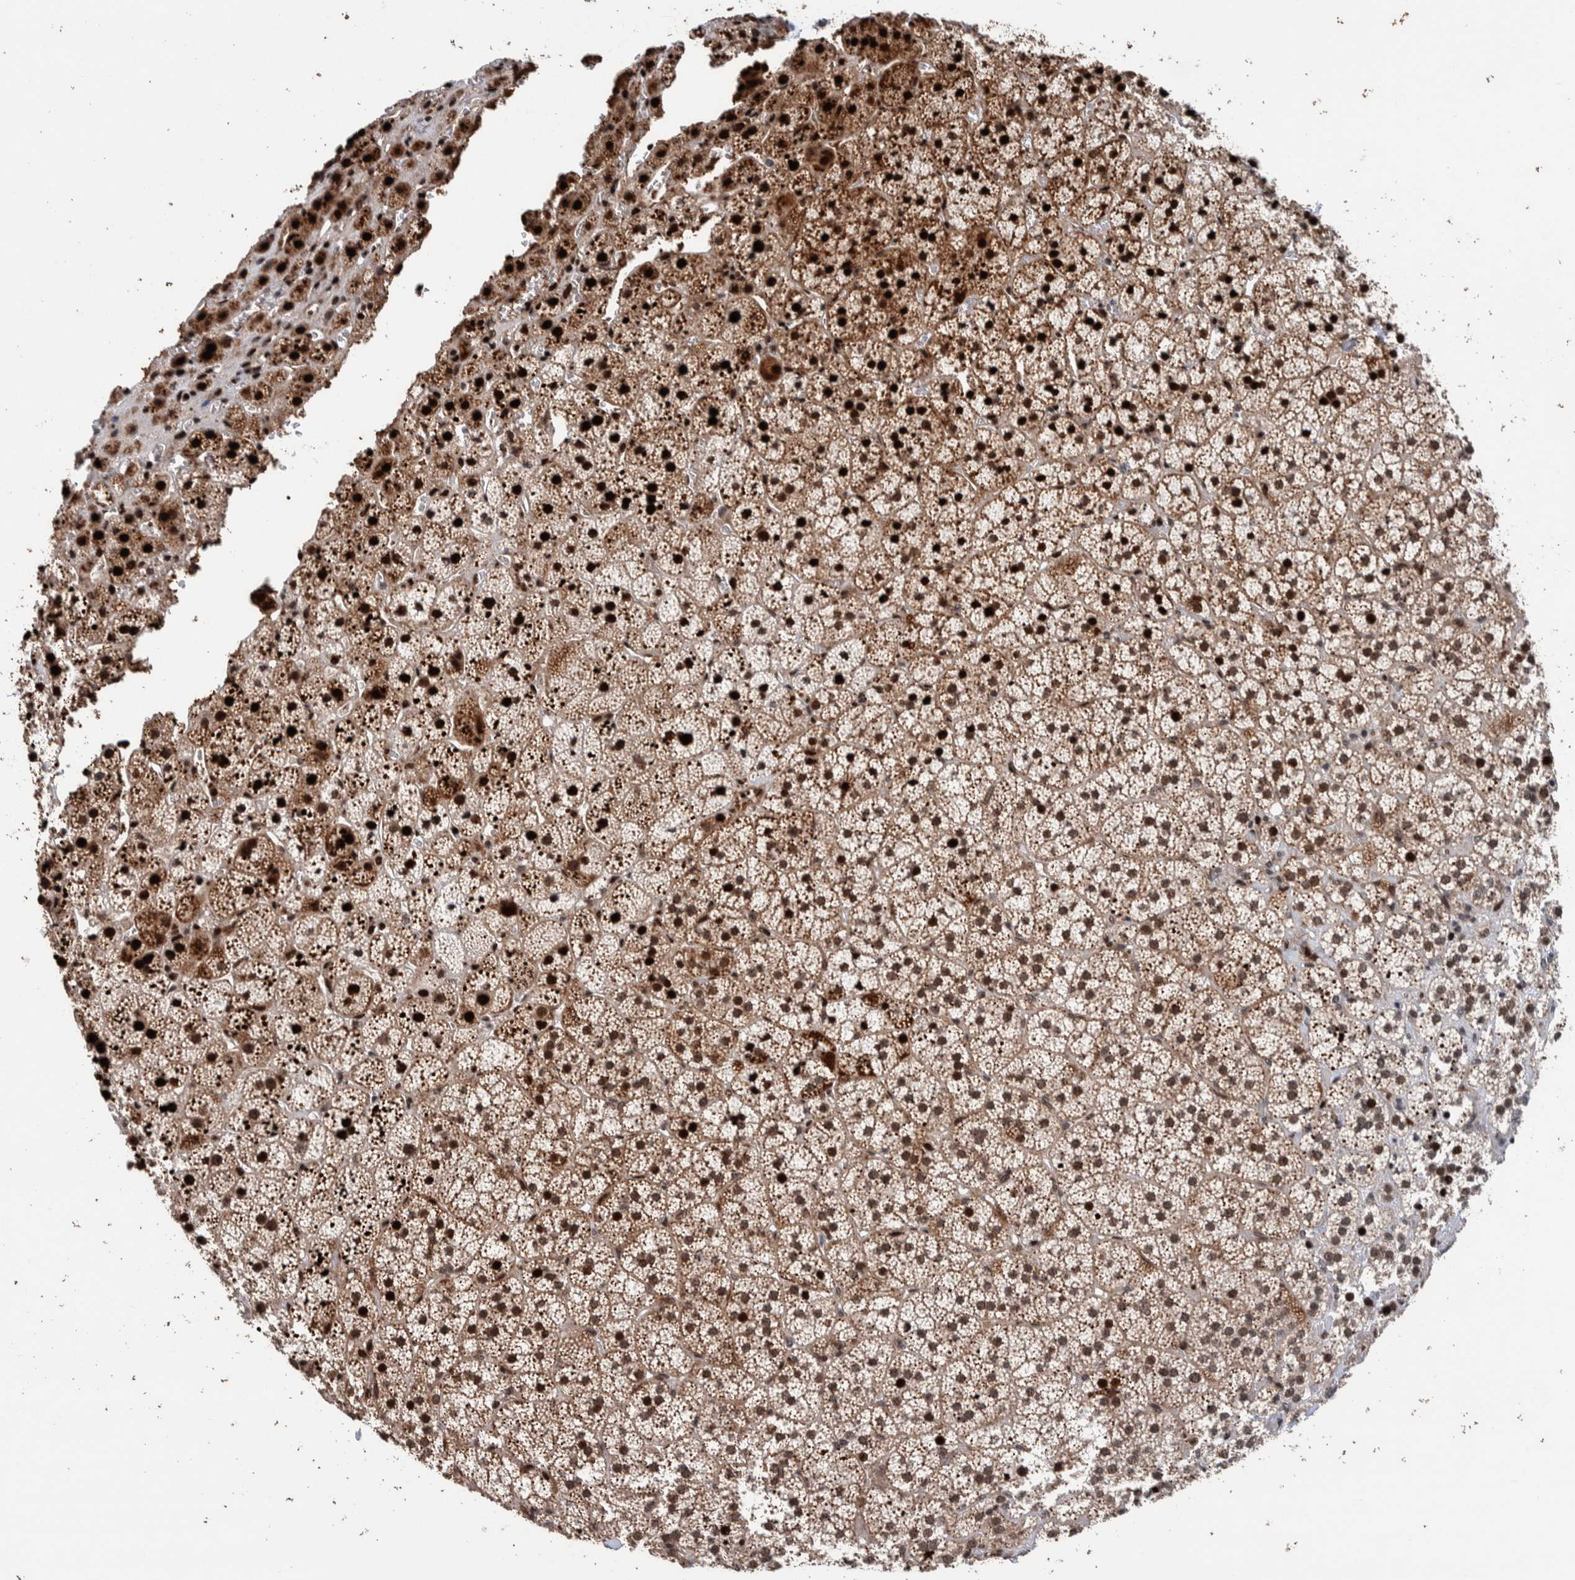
{"staining": {"intensity": "strong", "quantity": ">75%", "location": "cytoplasmic/membranous,nuclear"}, "tissue": "adrenal gland", "cell_type": "Glandular cells", "image_type": "normal", "snomed": [{"axis": "morphology", "description": "Normal tissue, NOS"}, {"axis": "topography", "description": "Adrenal gland"}], "caption": "IHC (DAB (3,3'-diaminobenzidine)) staining of benign adrenal gland reveals strong cytoplasmic/membranous,nuclear protein expression in about >75% of glandular cells. Nuclei are stained in blue.", "gene": "CHD4", "patient": {"sex": "female", "age": 44}}